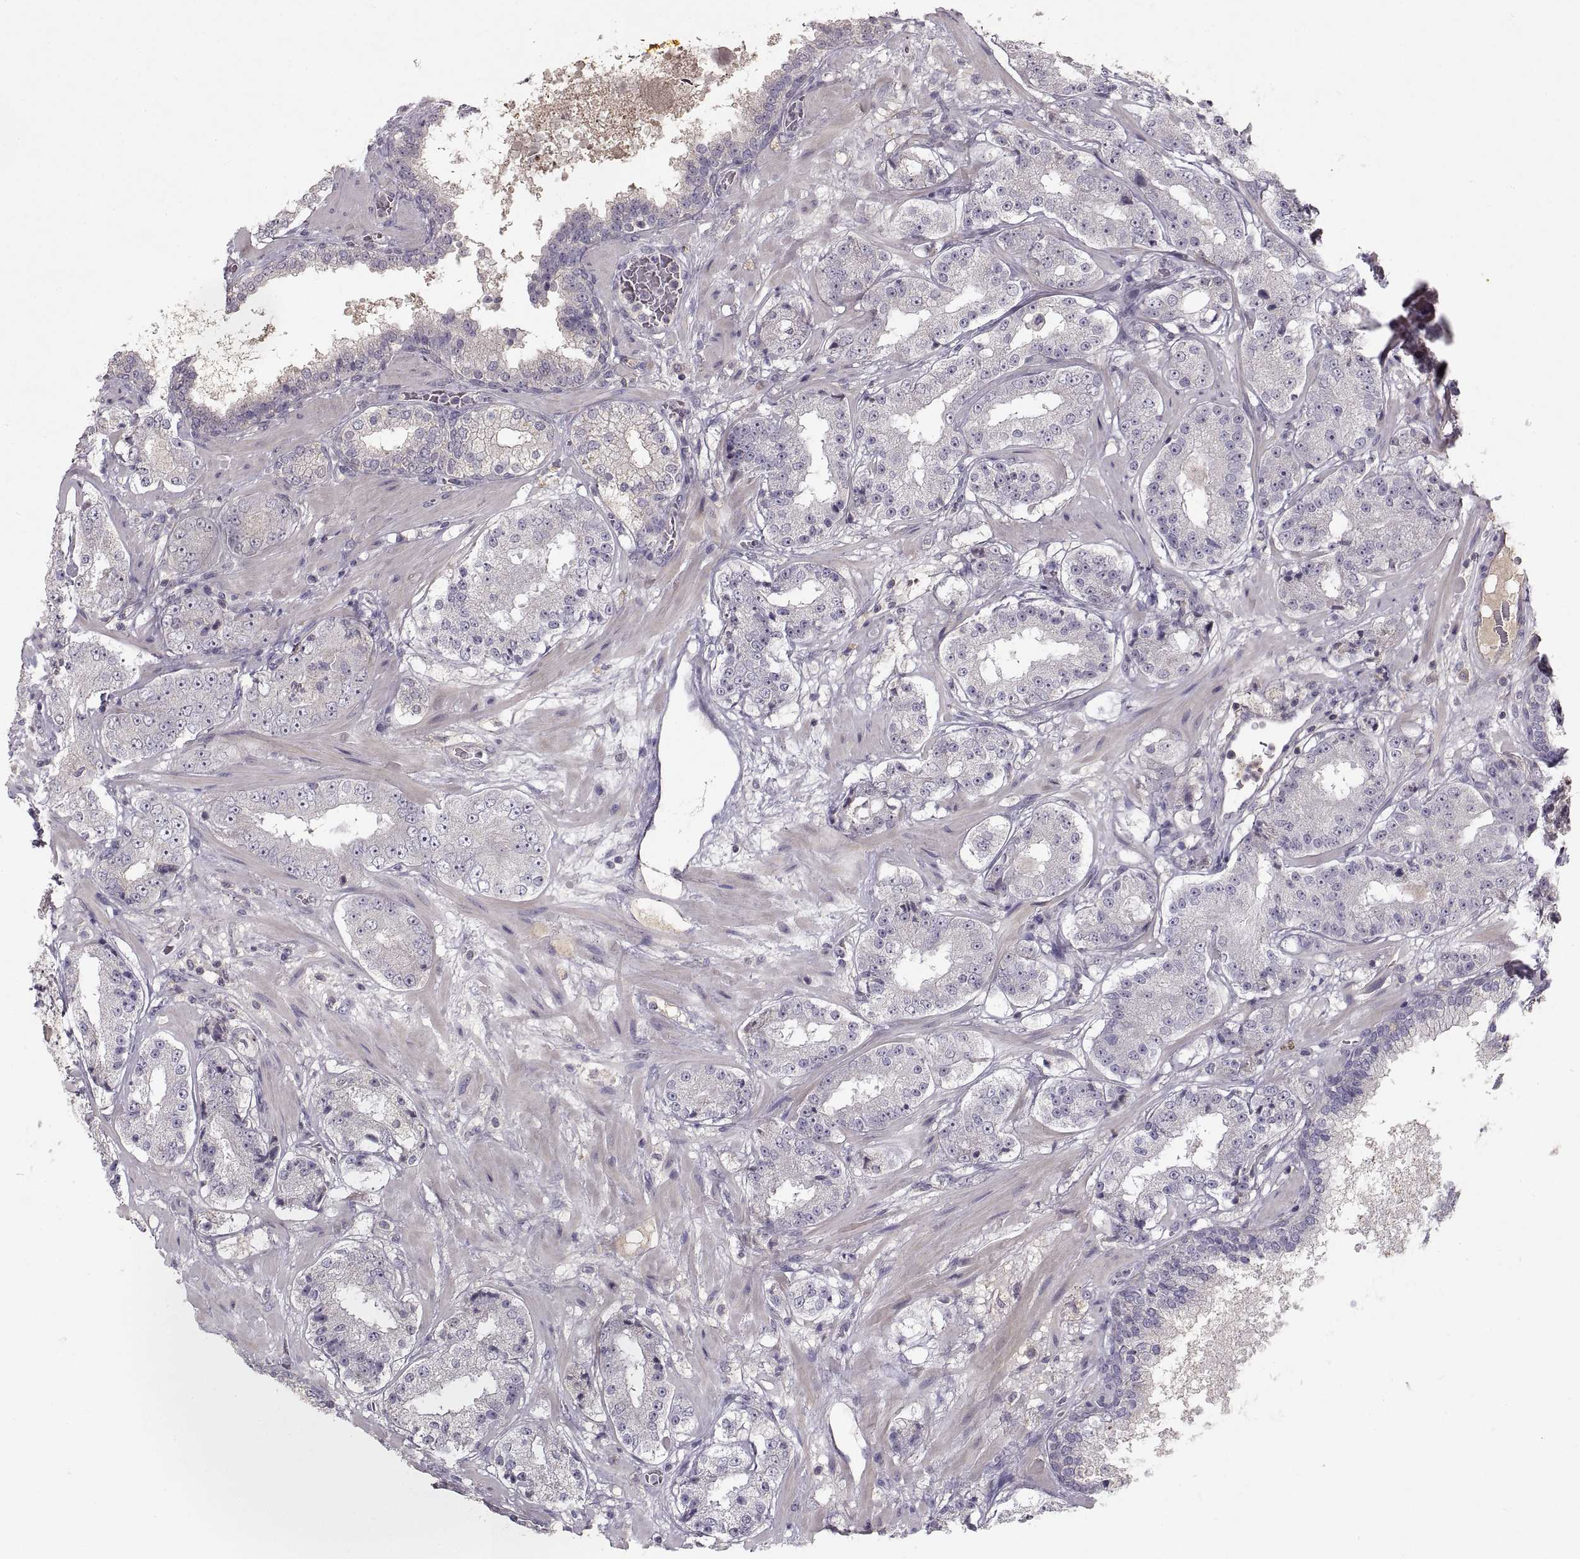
{"staining": {"intensity": "negative", "quantity": "none", "location": "none"}, "tissue": "prostate cancer", "cell_type": "Tumor cells", "image_type": "cancer", "snomed": [{"axis": "morphology", "description": "Adenocarcinoma, Low grade"}, {"axis": "topography", "description": "Prostate"}], "caption": "A micrograph of prostate cancer (adenocarcinoma (low-grade)) stained for a protein exhibits no brown staining in tumor cells.", "gene": "ADAM11", "patient": {"sex": "male", "age": 60}}